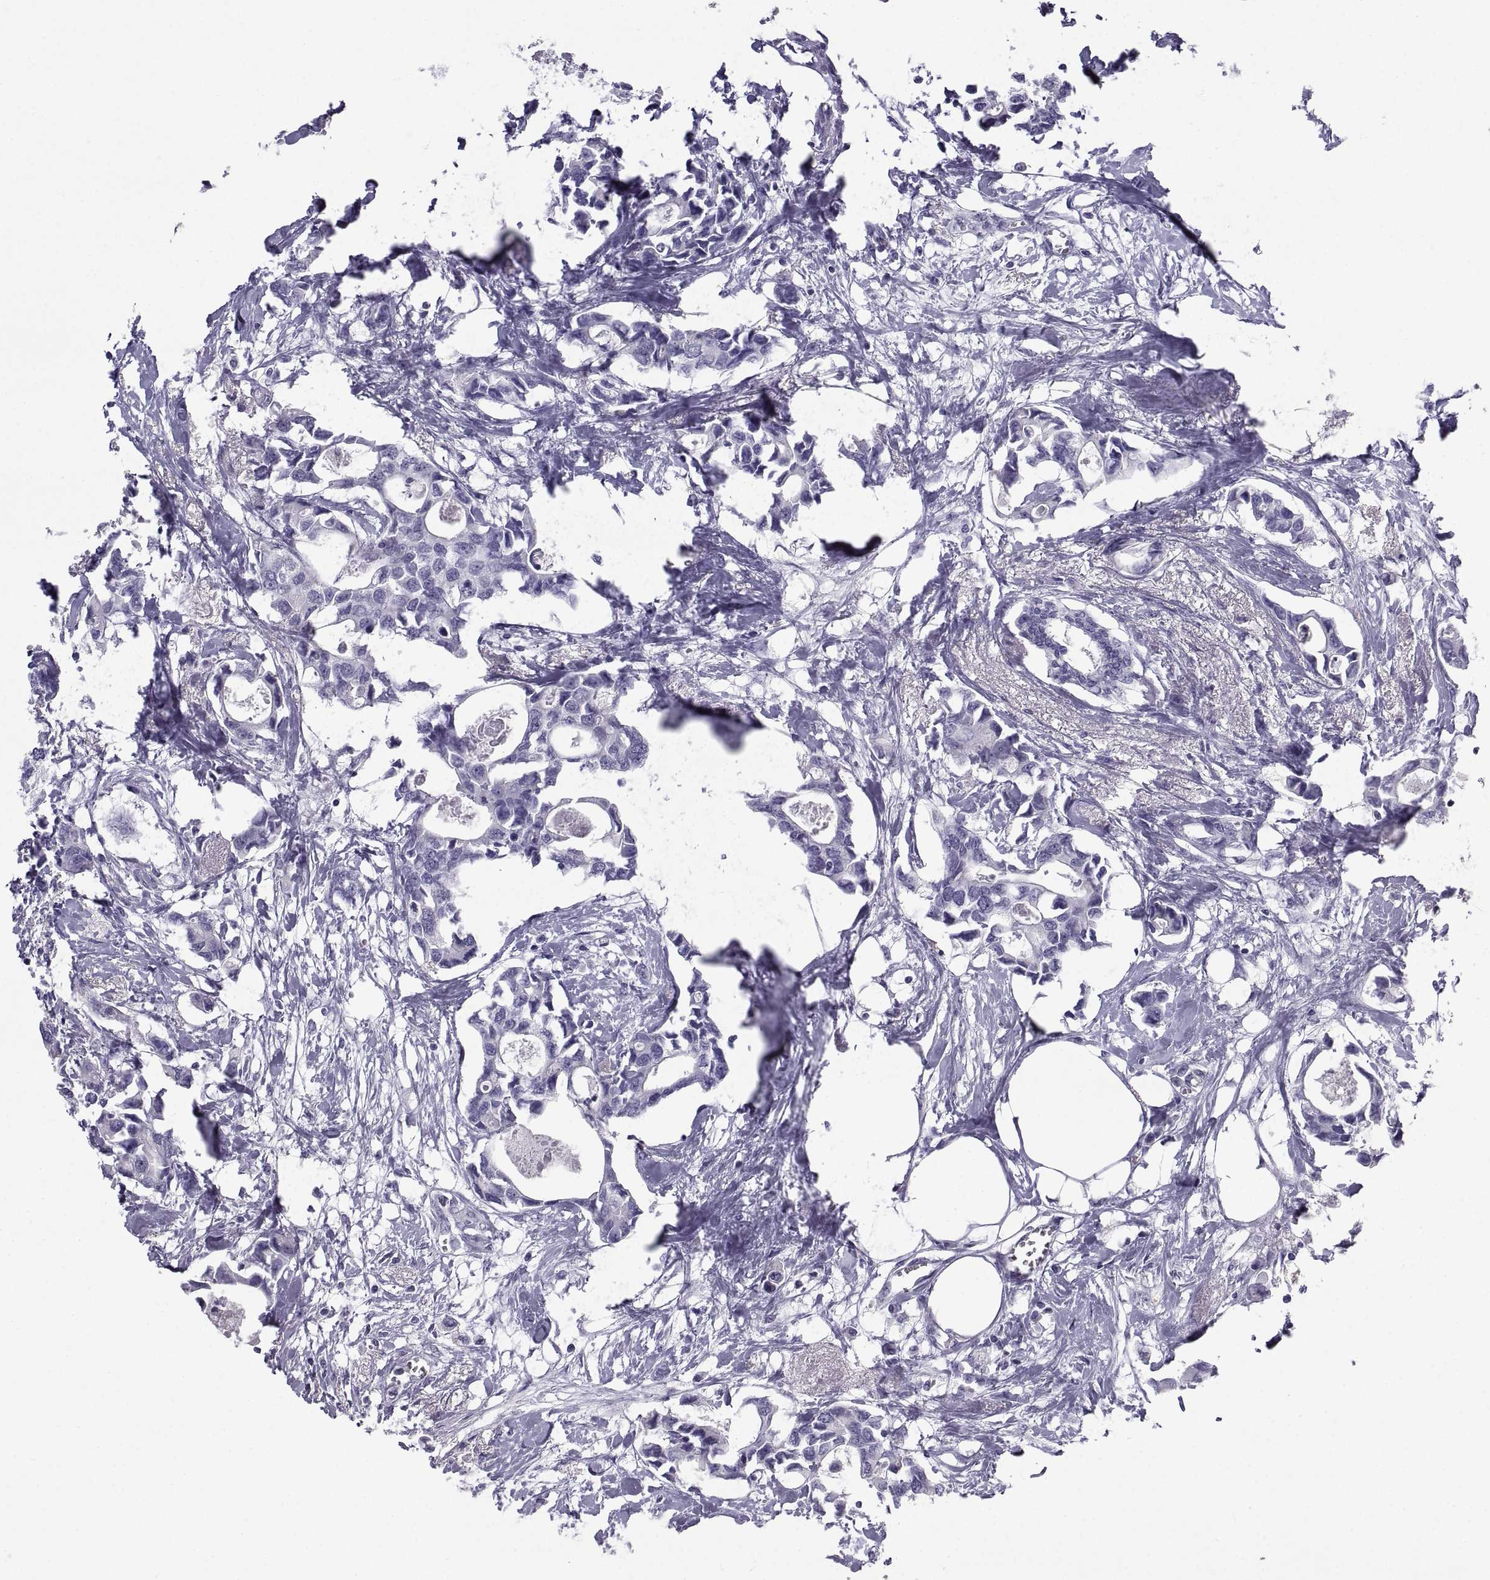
{"staining": {"intensity": "negative", "quantity": "none", "location": "none"}, "tissue": "breast cancer", "cell_type": "Tumor cells", "image_type": "cancer", "snomed": [{"axis": "morphology", "description": "Duct carcinoma"}, {"axis": "topography", "description": "Breast"}], "caption": "The immunohistochemistry micrograph has no significant staining in tumor cells of breast cancer tissue.", "gene": "PCSK1N", "patient": {"sex": "female", "age": 83}}